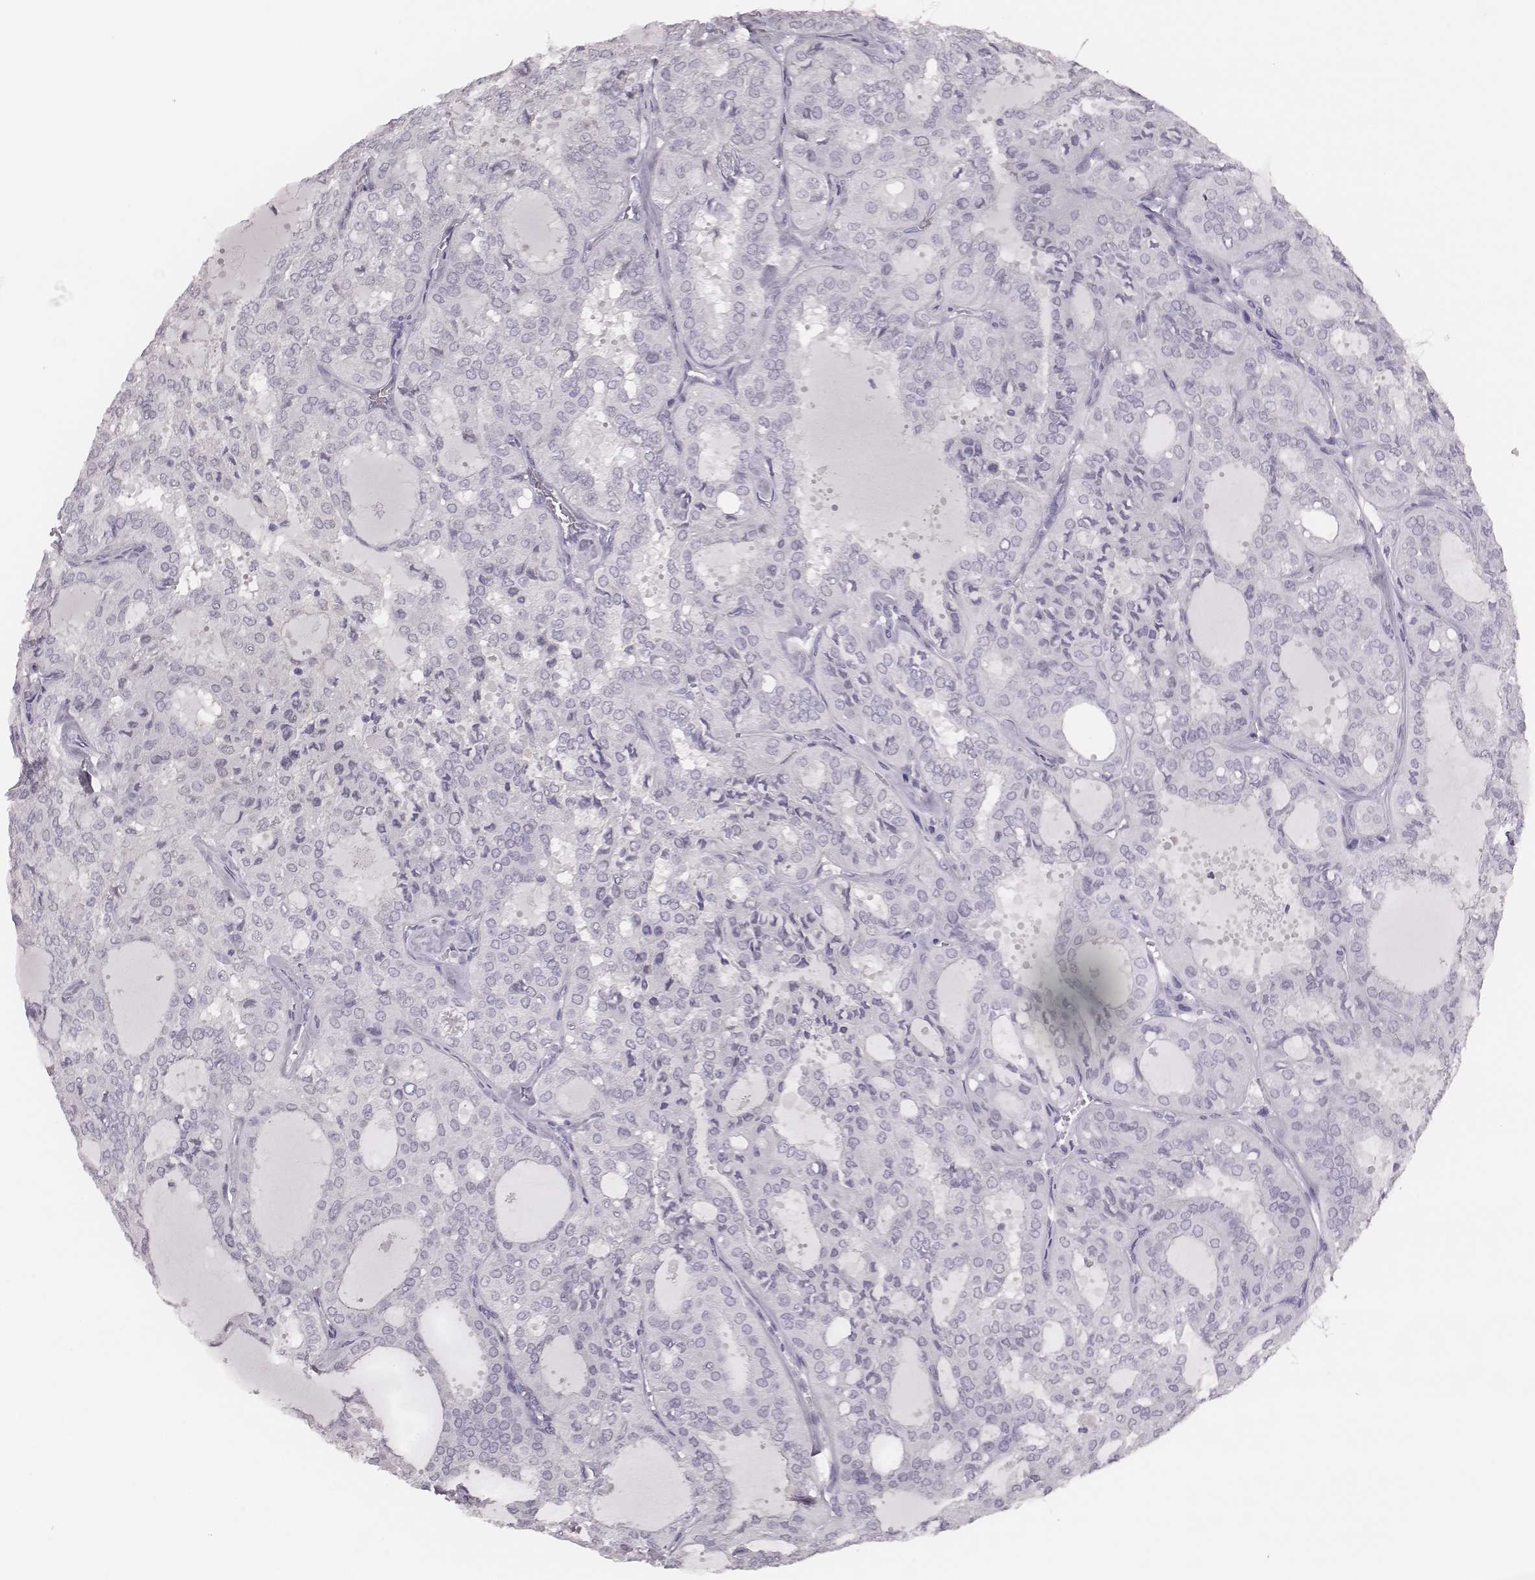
{"staining": {"intensity": "negative", "quantity": "none", "location": "none"}, "tissue": "thyroid cancer", "cell_type": "Tumor cells", "image_type": "cancer", "snomed": [{"axis": "morphology", "description": "Follicular adenoma carcinoma, NOS"}, {"axis": "topography", "description": "Thyroid gland"}], "caption": "There is no significant staining in tumor cells of thyroid follicular adenoma carcinoma. The staining was performed using DAB to visualize the protein expression in brown, while the nuclei were stained in blue with hematoxylin (Magnification: 20x).", "gene": "CSH1", "patient": {"sex": "male", "age": 75}}